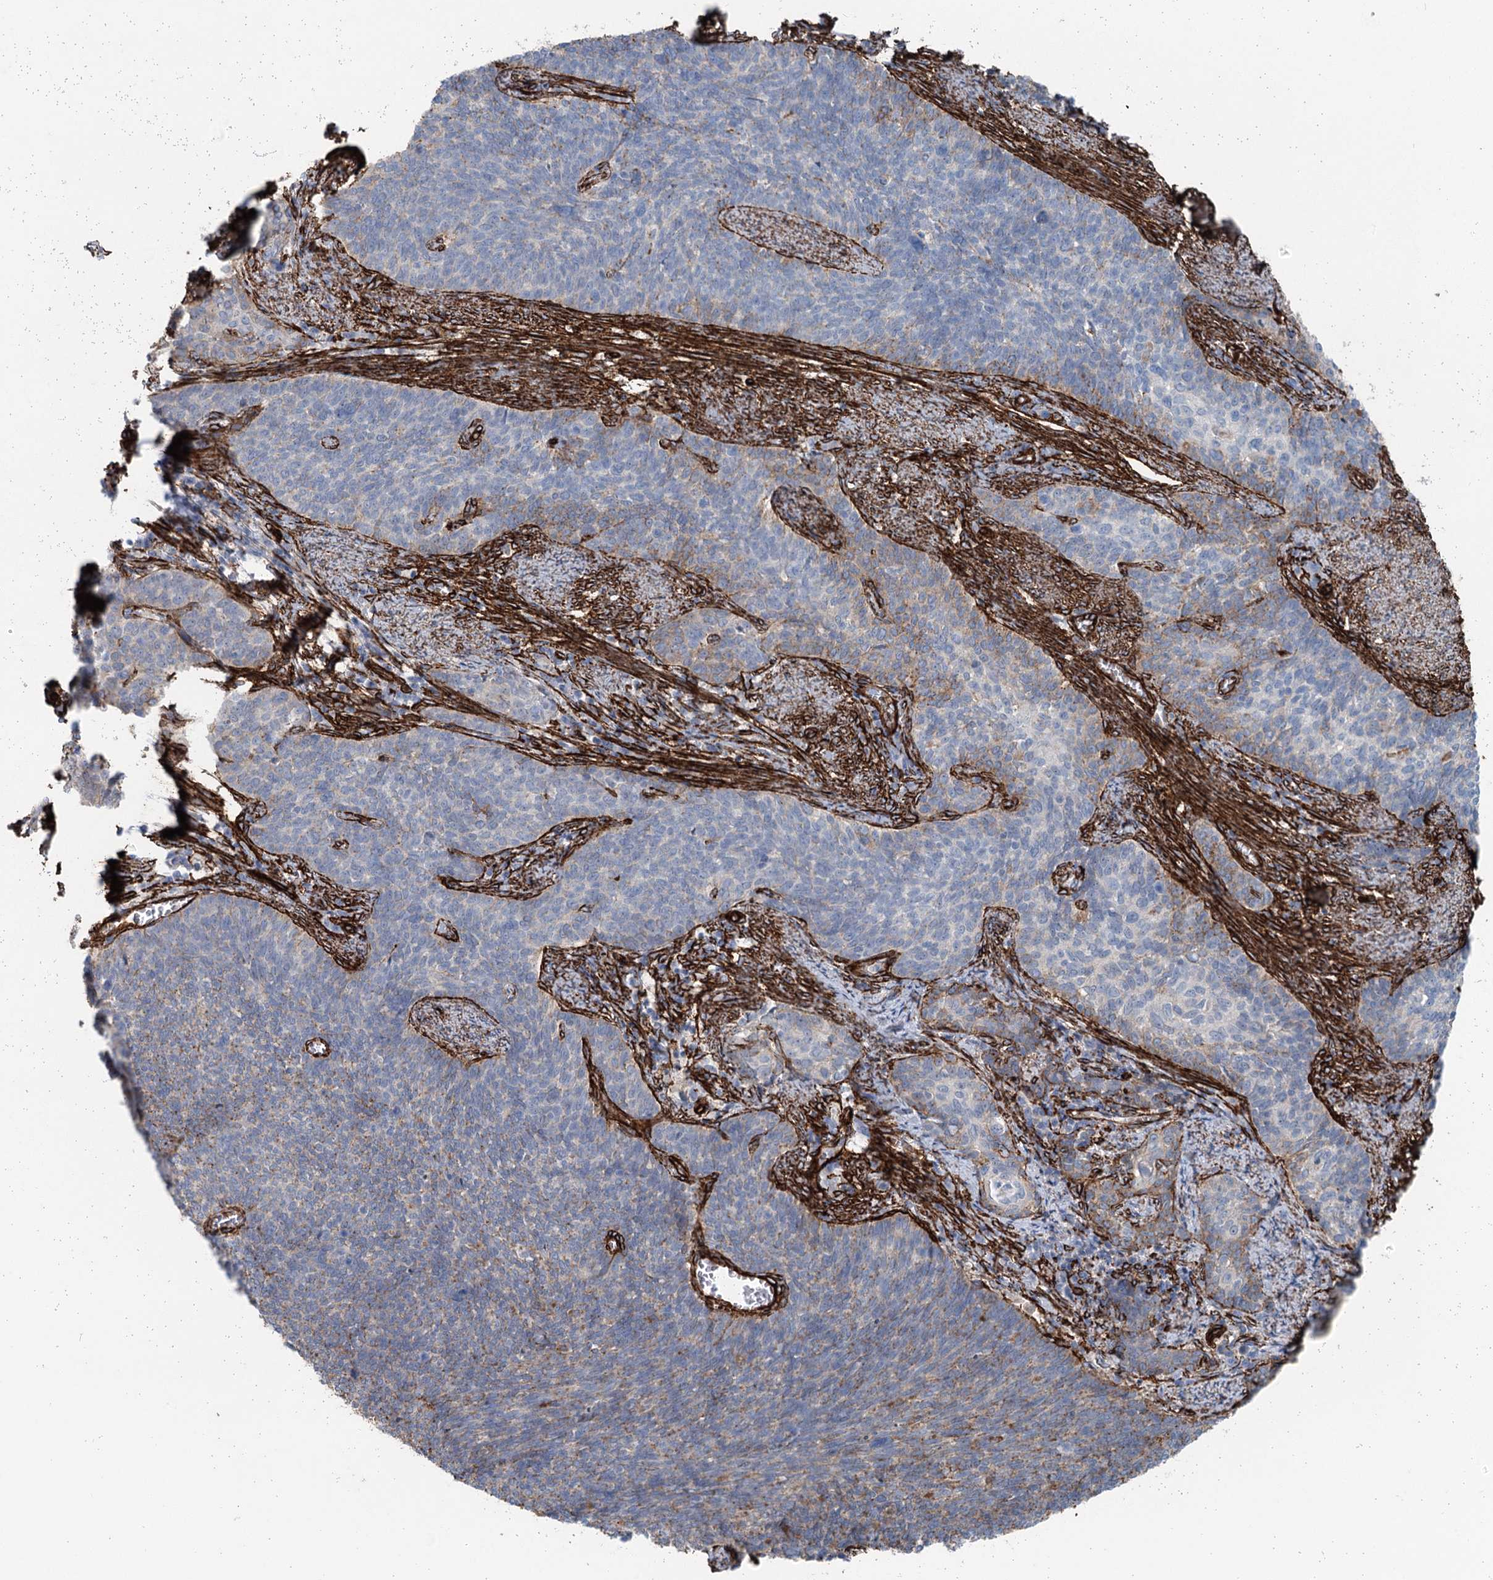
{"staining": {"intensity": "moderate", "quantity": "<25%", "location": "cytoplasmic/membranous"}, "tissue": "cervical cancer", "cell_type": "Tumor cells", "image_type": "cancer", "snomed": [{"axis": "morphology", "description": "Squamous cell carcinoma, NOS"}, {"axis": "topography", "description": "Cervix"}], "caption": "Moderate cytoplasmic/membranous staining is seen in approximately <25% of tumor cells in cervical cancer (squamous cell carcinoma). (DAB (3,3'-diaminobenzidine) IHC with brightfield microscopy, high magnification).", "gene": "IQSEC1", "patient": {"sex": "female", "age": 39}}